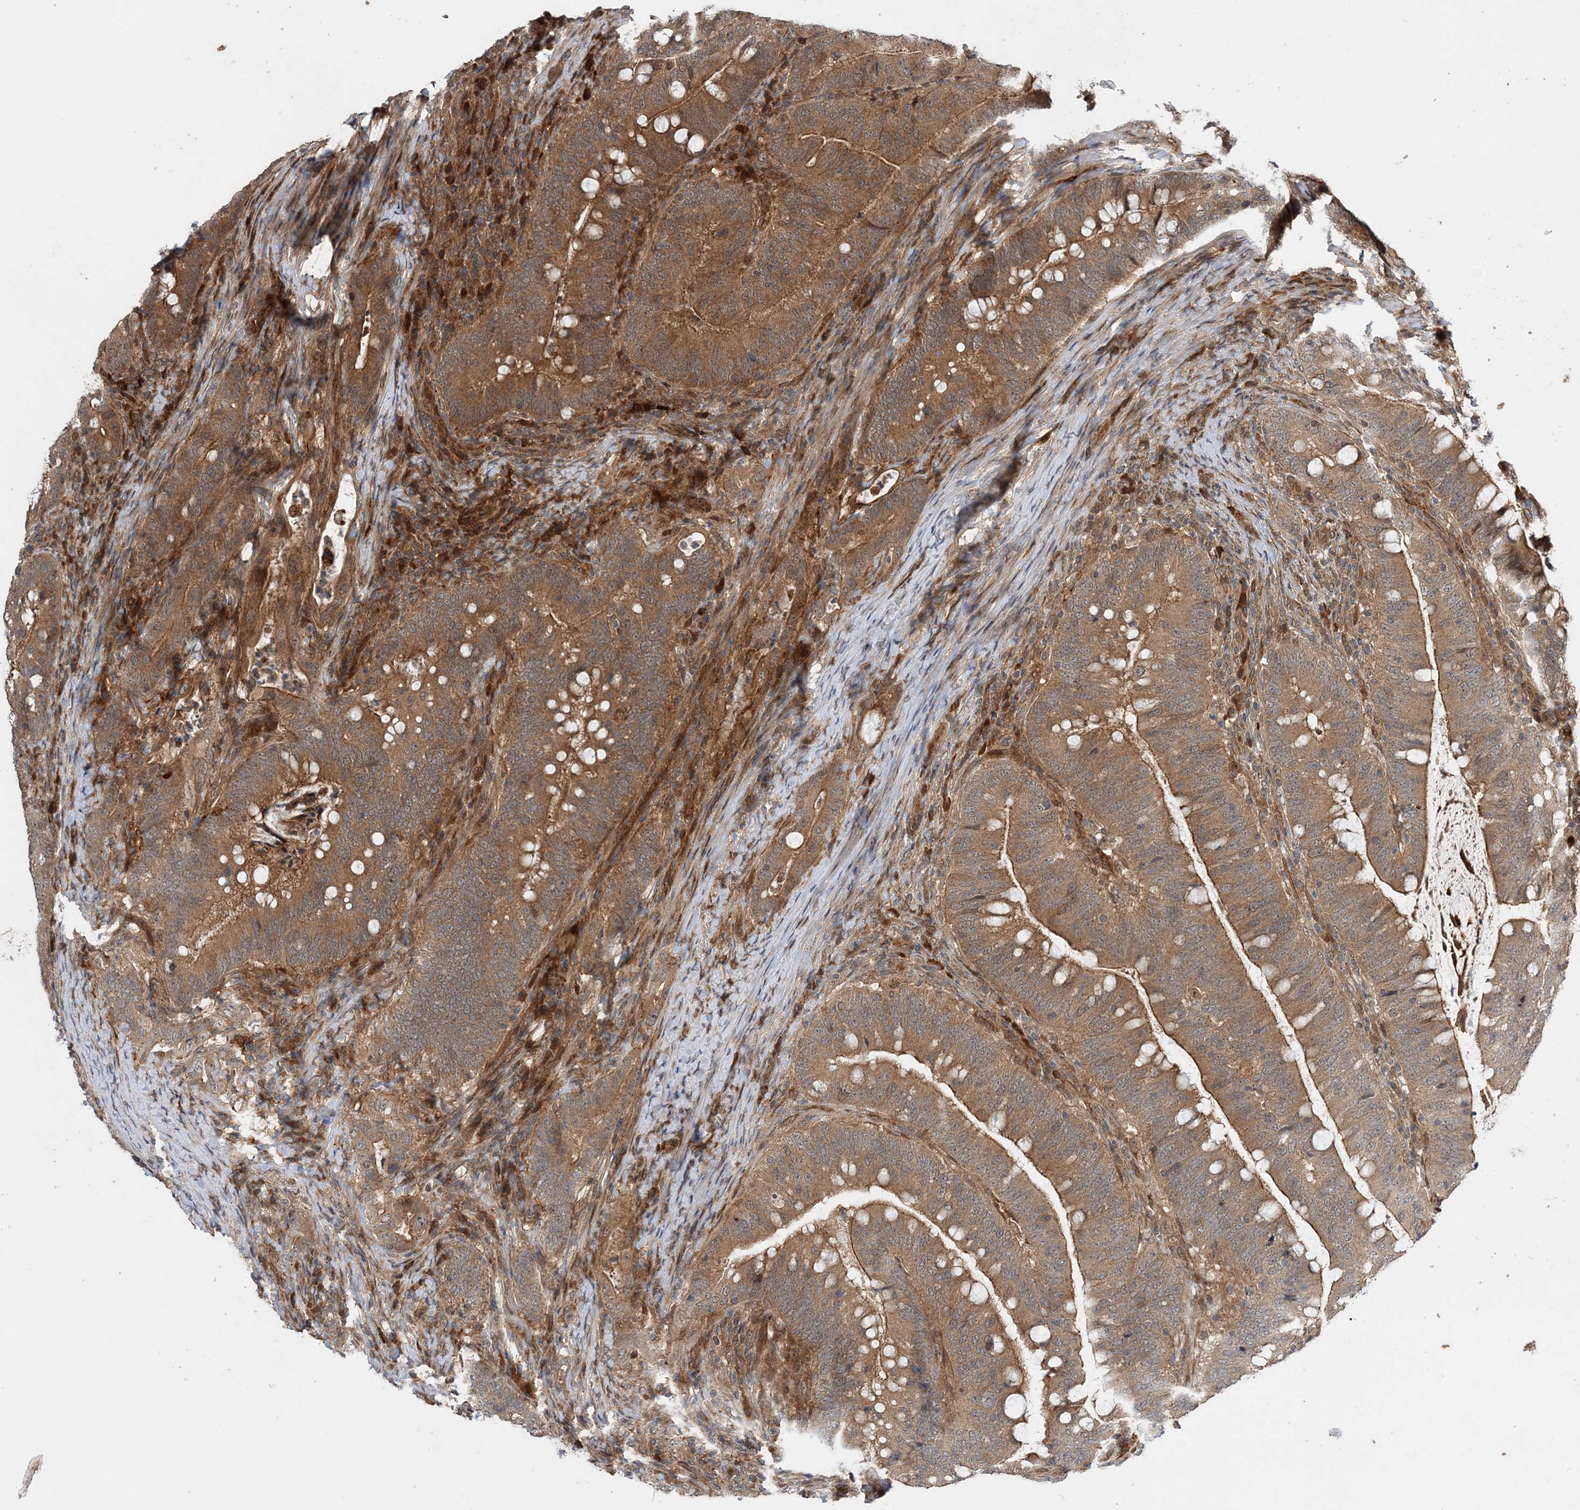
{"staining": {"intensity": "moderate", "quantity": ">75%", "location": "cytoplasmic/membranous"}, "tissue": "colorectal cancer", "cell_type": "Tumor cells", "image_type": "cancer", "snomed": [{"axis": "morphology", "description": "Adenocarcinoma, NOS"}, {"axis": "topography", "description": "Colon"}], "caption": "Adenocarcinoma (colorectal) tissue displays moderate cytoplasmic/membranous positivity in about >75% of tumor cells, visualized by immunohistochemistry. The protein of interest is stained brown, and the nuclei are stained in blue (DAB (3,3'-diaminobenzidine) IHC with brightfield microscopy, high magnification).", "gene": "UBTD2", "patient": {"sex": "female", "age": 66}}